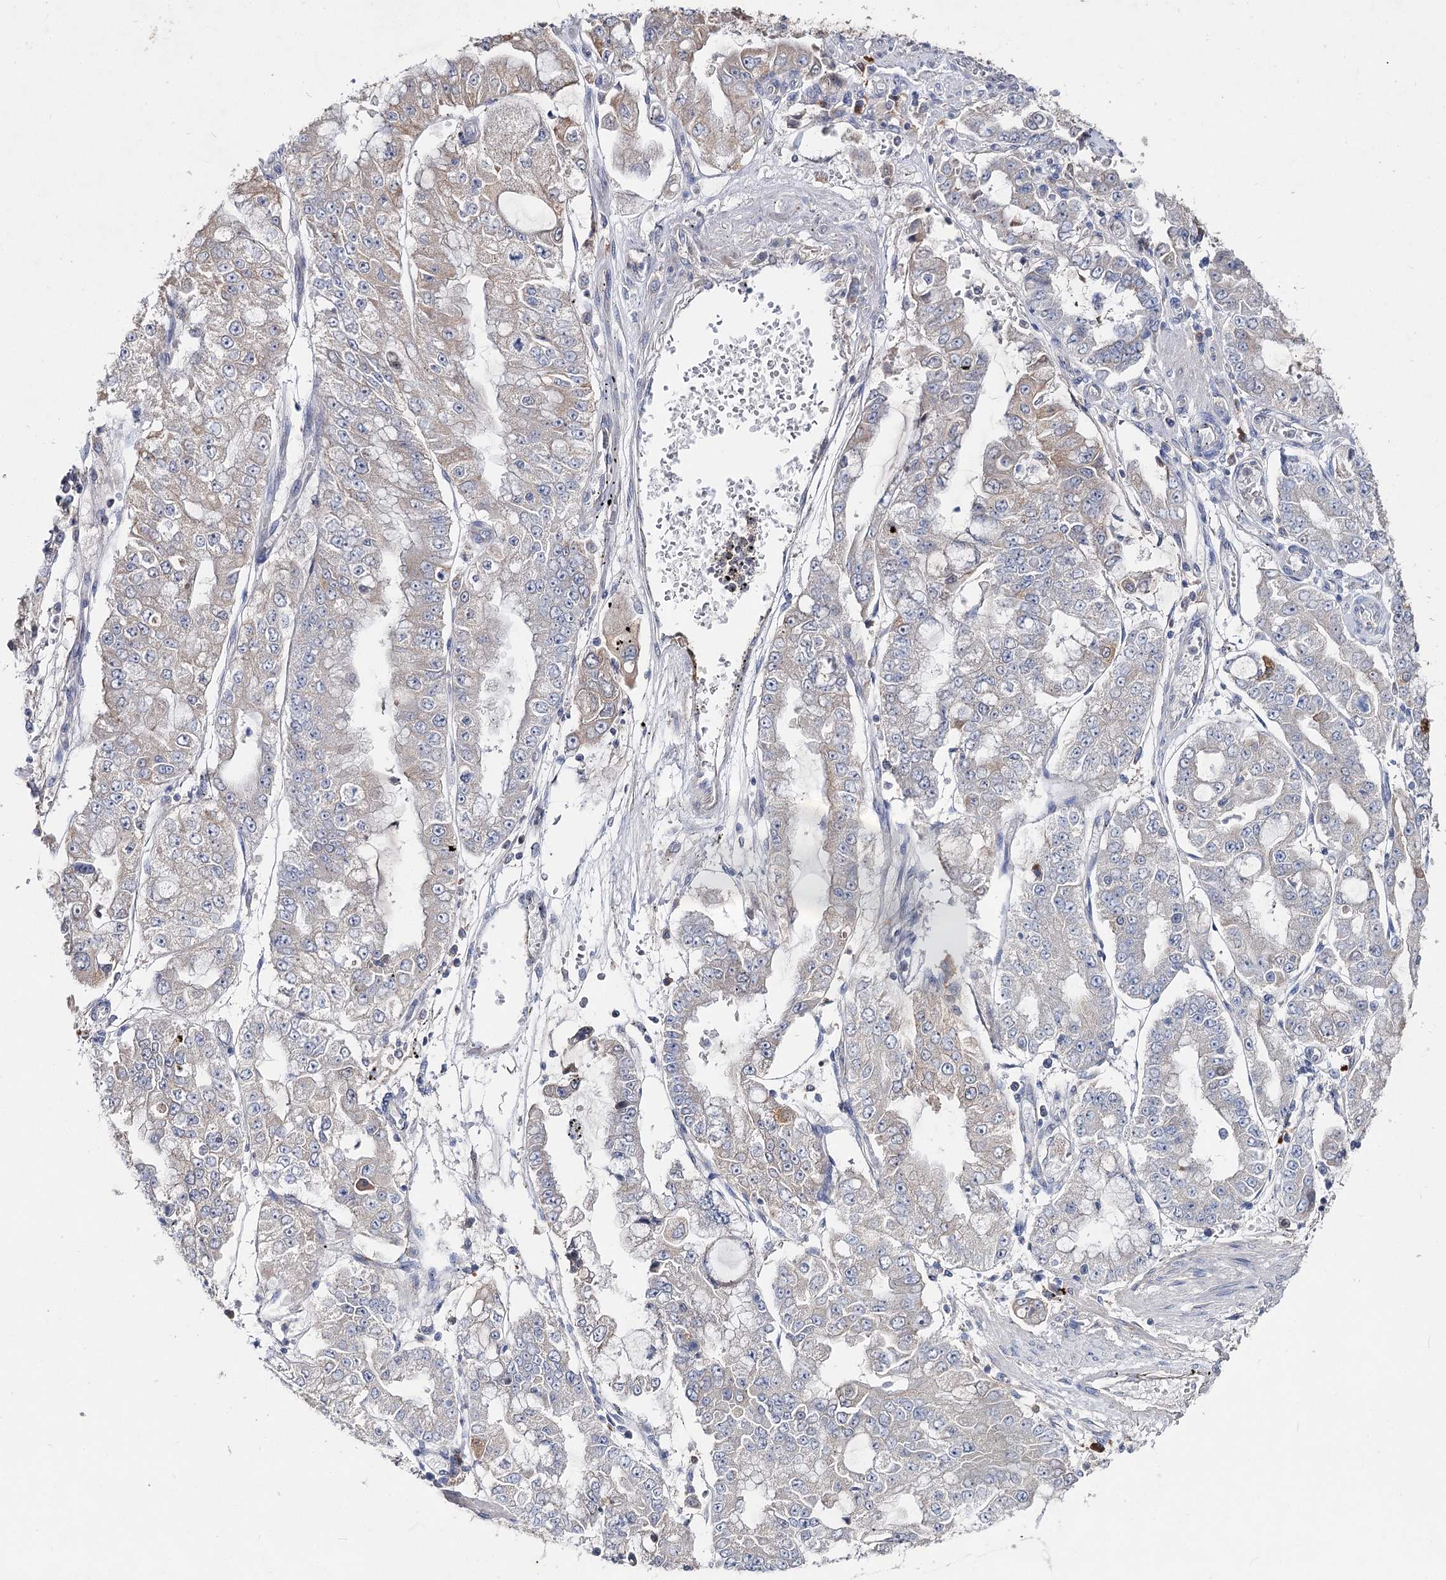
{"staining": {"intensity": "weak", "quantity": "<25%", "location": "cytoplasmic/membranous"}, "tissue": "stomach cancer", "cell_type": "Tumor cells", "image_type": "cancer", "snomed": [{"axis": "morphology", "description": "Adenocarcinoma, NOS"}, {"axis": "topography", "description": "Stomach"}], "caption": "IHC photomicrograph of human stomach adenocarcinoma stained for a protein (brown), which reveals no positivity in tumor cells.", "gene": "IL1RAP", "patient": {"sex": "male", "age": 76}}